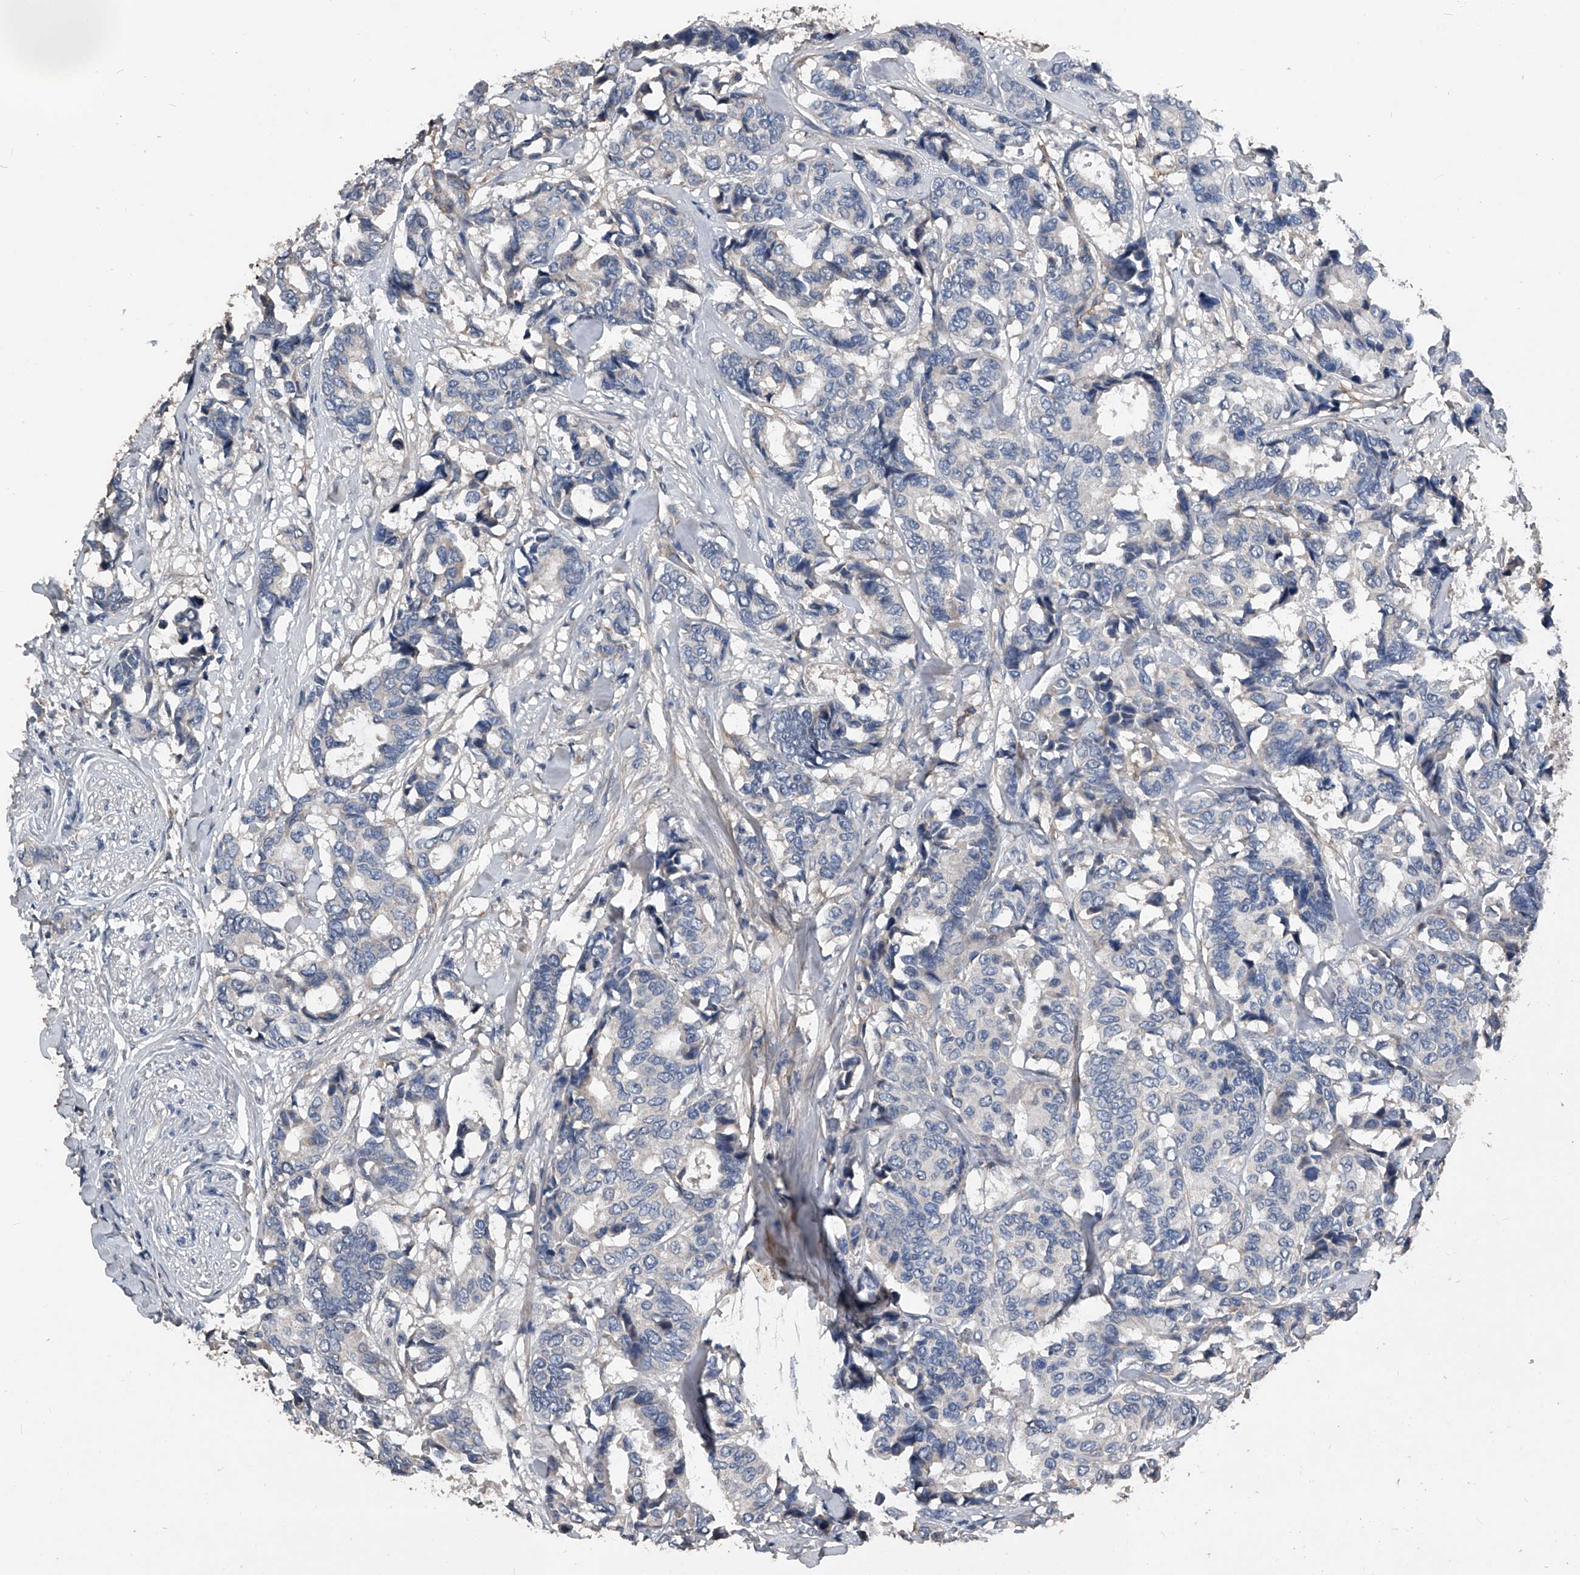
{"staining": {"intensity": "negative", "quantity": "none", "location": "none"}, "tissue": "breast cancer", "cell_type": "Tumor cells", "image_type": "cancer", "snomed": [{"axis": "morphology", "description": "Duct carcinoma"}, {"axis": "topography", "description": "Breast"}], "caption": "DAB (3,3'-diaminobenzidine) immunohistochemical staining of human breast cancer (infiltrating ductal carcinoma) shows no significant expression in tumor cells.", "gene": "PHACTR1", "patient": {"sex": "female", "age": 87}}